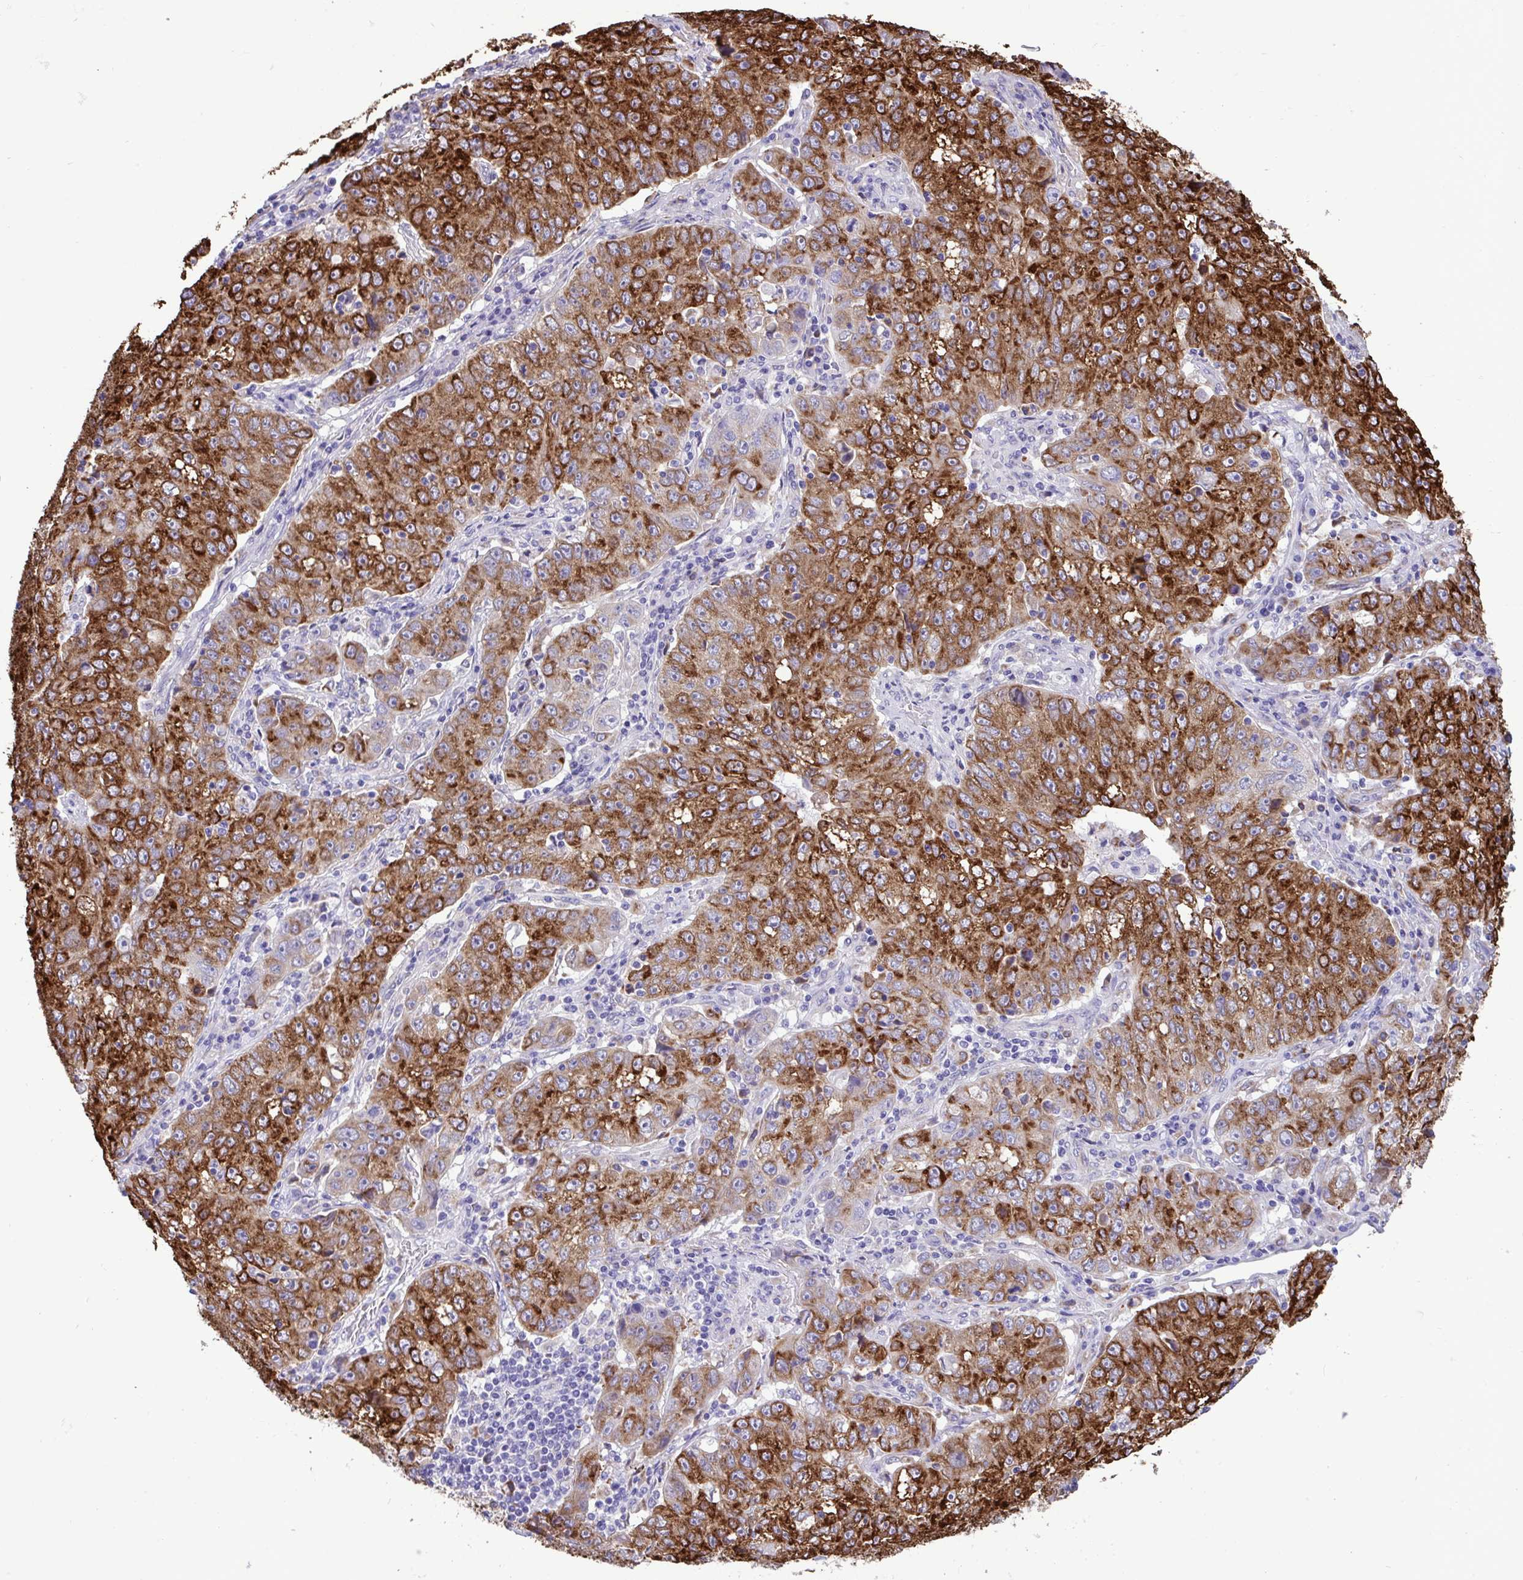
{"staining": {"intensity": "strong", "quantity": ">75%", "location": "cytoplasmic/membranous"}, "tissue": "lung cancer", "cell_type": "Tumor cells", "image_type": "cancer", "snomed": [{"axis": "morphology", "description": "Normal morphology"}, {"axis": "morphology", "description": "Adenocarcinoma, NOS"}, {"axis": "topography", "description": "Lymph node"}, {"axis": "topography", "description": "Lung"}], "caption": "Brown immunohistochemical staining in lung adenocarcinoma displays strong cytoplasmic/membranous positivity in approximately >75% of tumor cells.", "gene": "ASPH", "patient": {"sex": "female", "age": 57}}